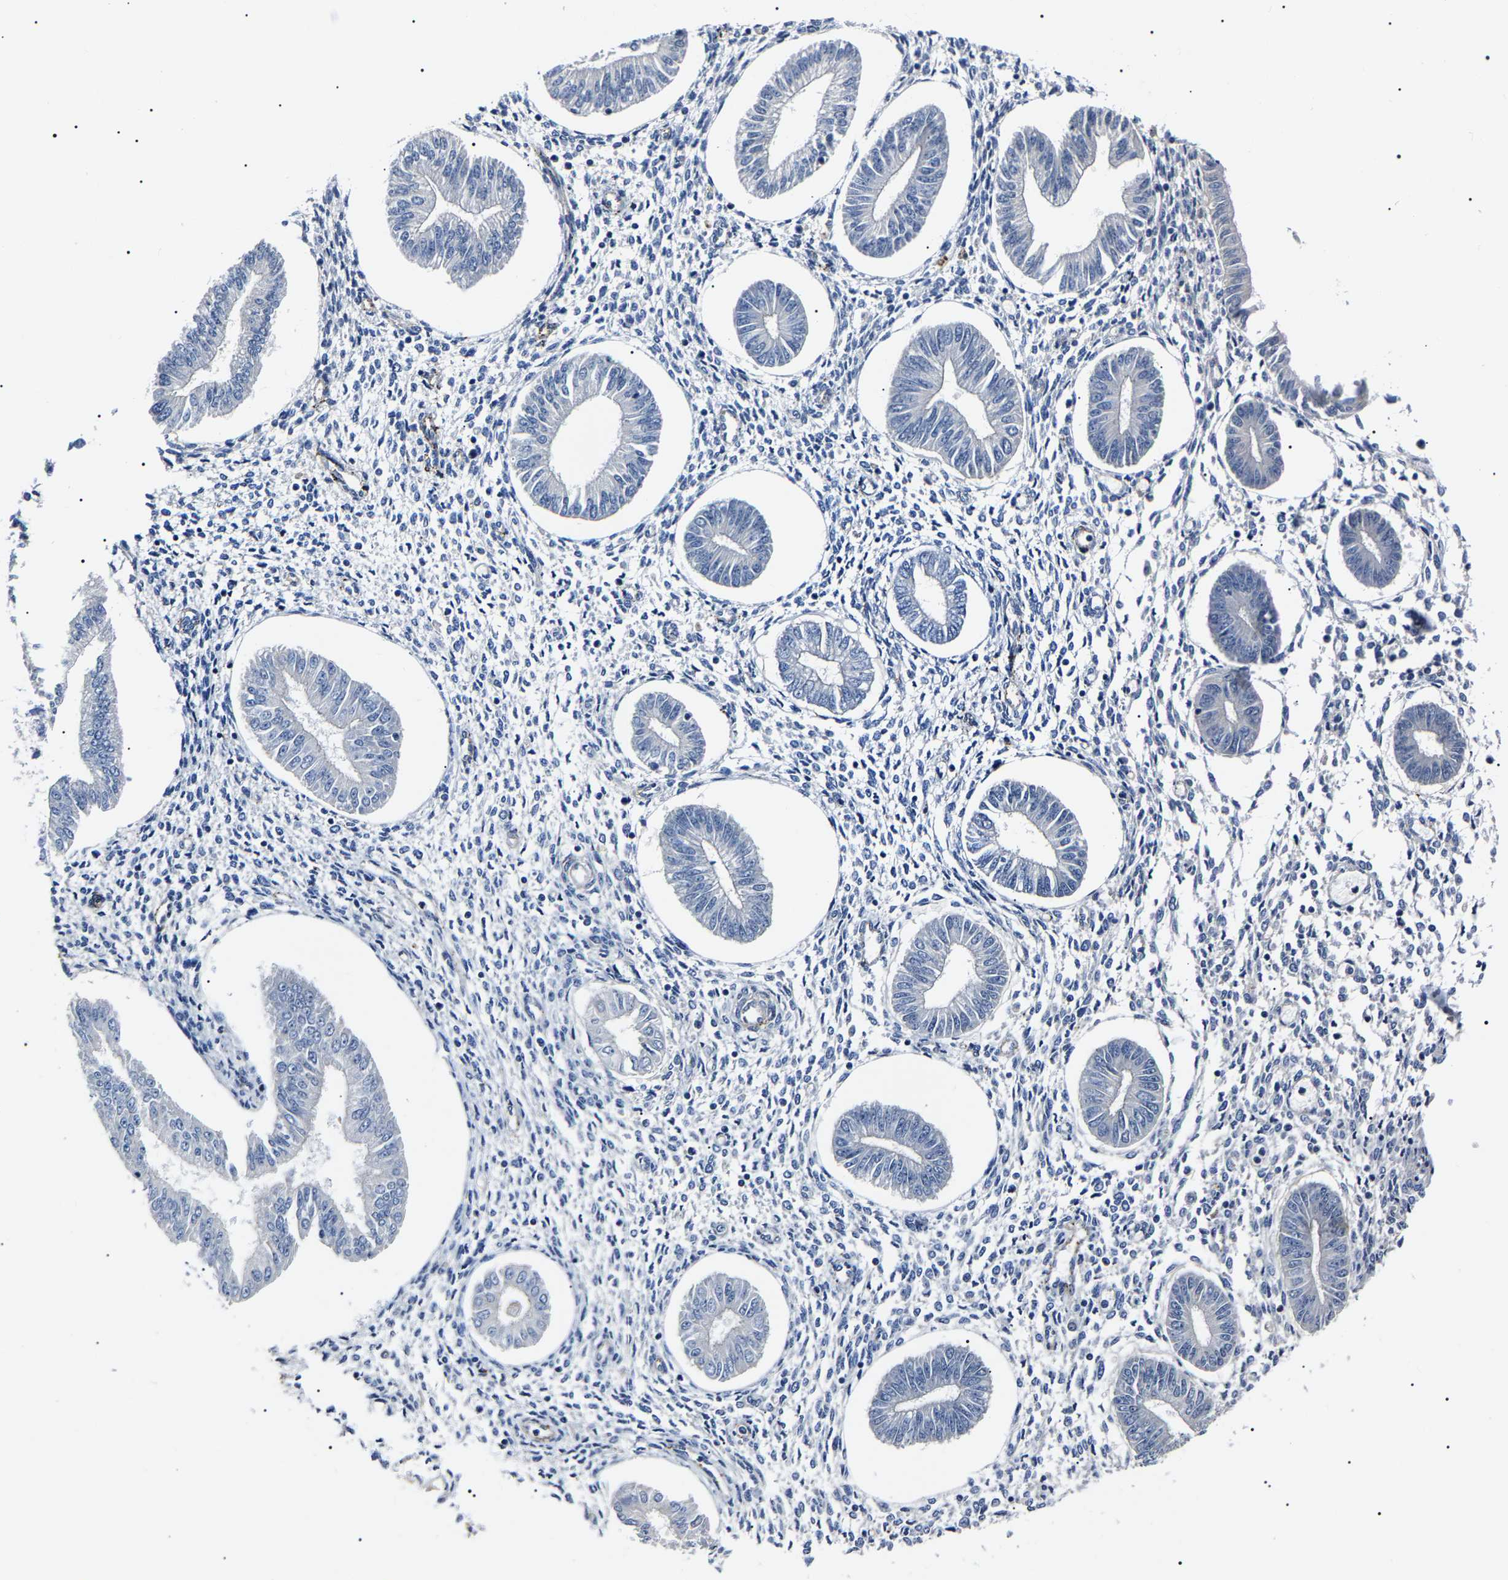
{"staining": {"intensity": "weak", "quantity": "<25%", "location": "cytoplasmic/membranous"}, "tissue": "endometrium", "cell_type": "Cells in endometrial stroma", "image_type": "normal", "snomed": [{"axis": "morphology", "description": "Normal tissue, NOS"}, {"axis": "topography", "description": "Endometrium"}], "caption": "Immunohistochemical staining of unremarkable human endometrium shows no significant staining in cells in endometrial stroma.", "gene": "KLHL42", "patient": {"sex": "female", "age": 50}}